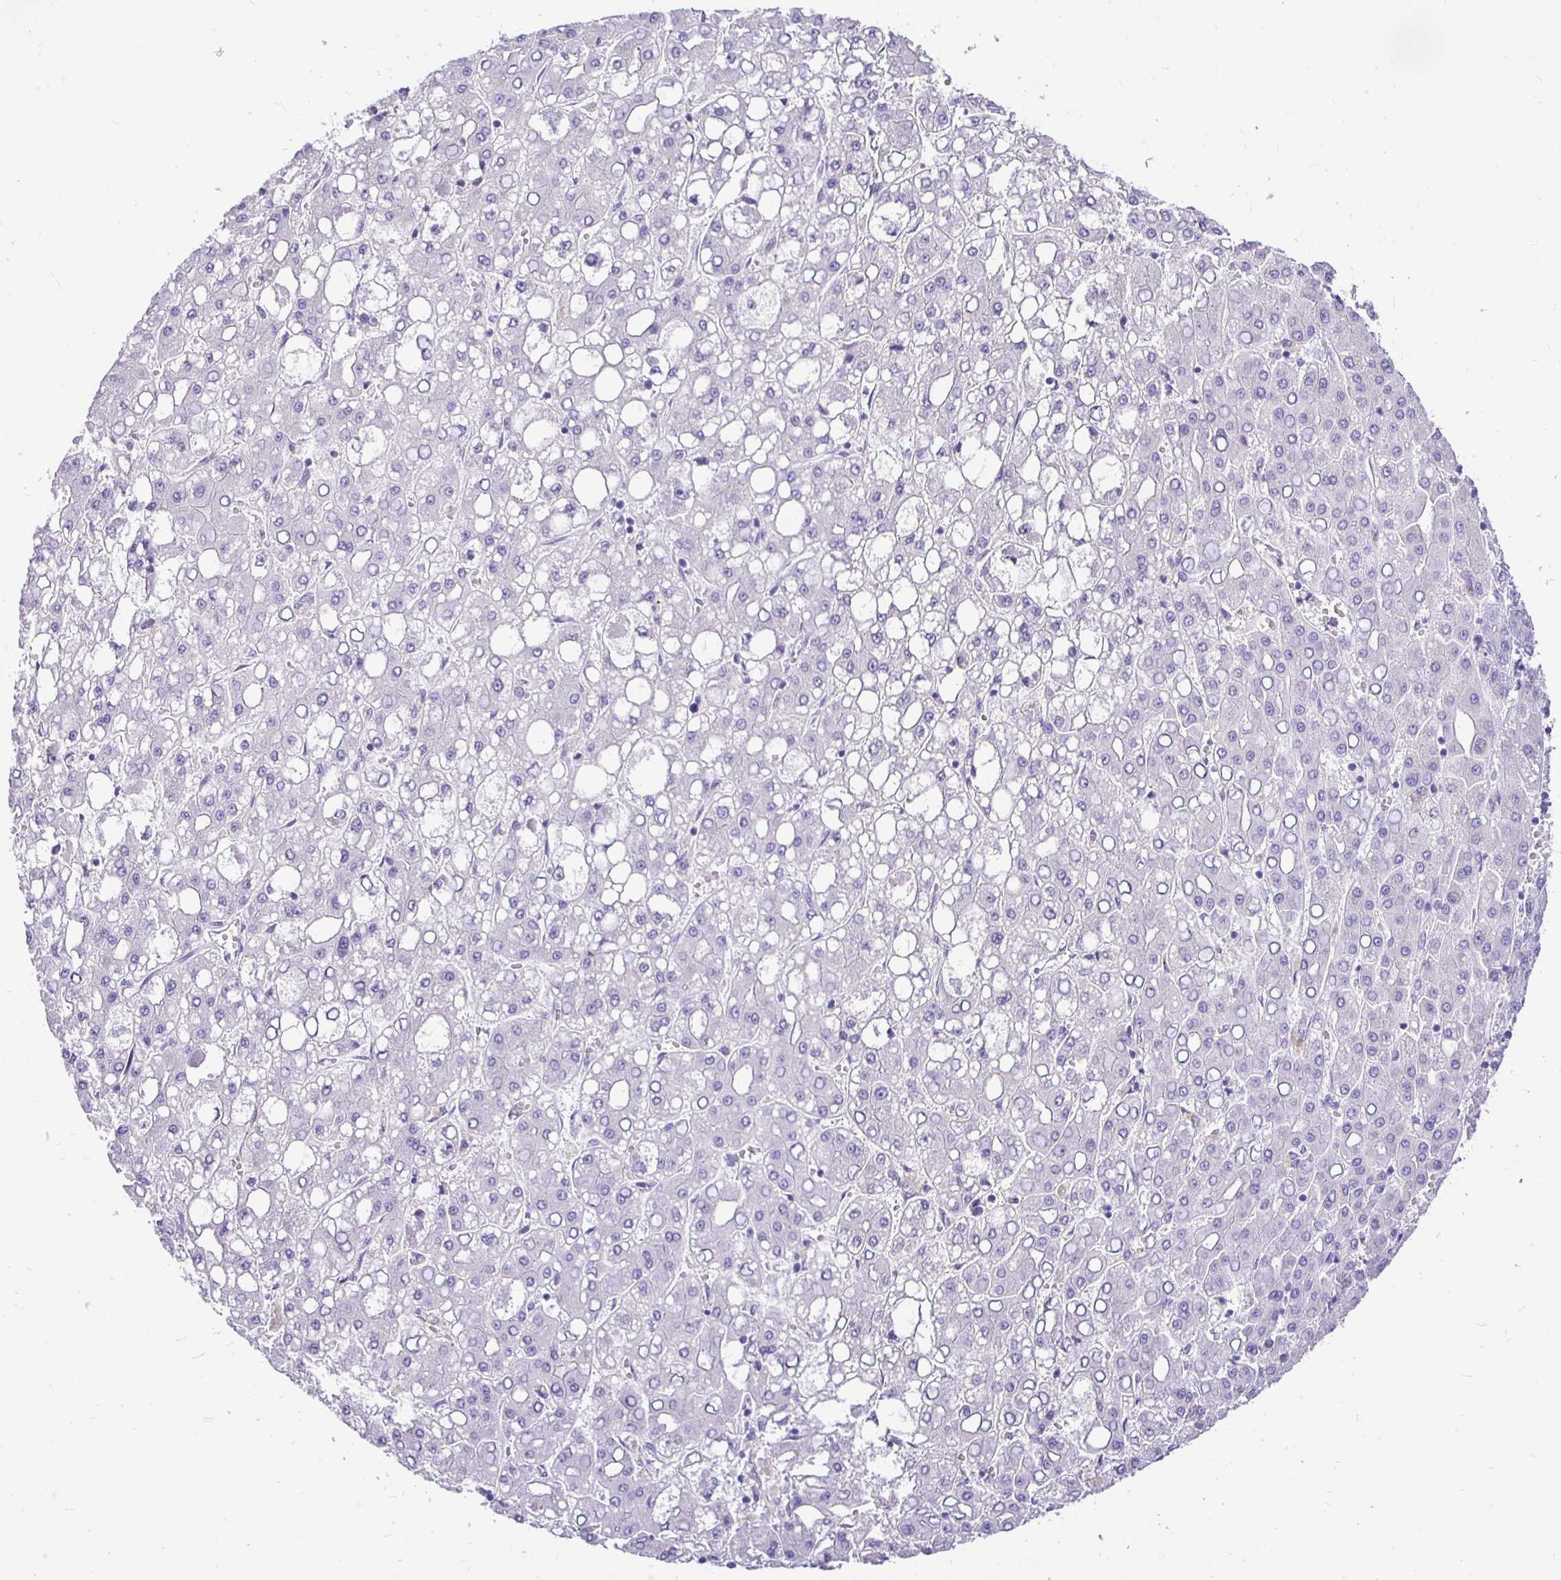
{"staining": {"intensity": "negative", "quantity": "none", "location": "none"}, "tissue": "liver cancer", "cell_type": "Tumor cells", "image_type": "cancer", "snomed": [{"axis": "morphology", "description": "Carcinoma, Hepatocellular, NOS"}, {"axis": "topography", "description": "Liver"}], "caption": "IHC of liver cancer displays no staining in tumor cells. (Stains: DAB immunohistochemistry with hematoxylin counter stain, Microscopy: brightfield microscopy at high magnification).", "gene": "TAF1D", "patient": {"sex": "male", "age": 65}}